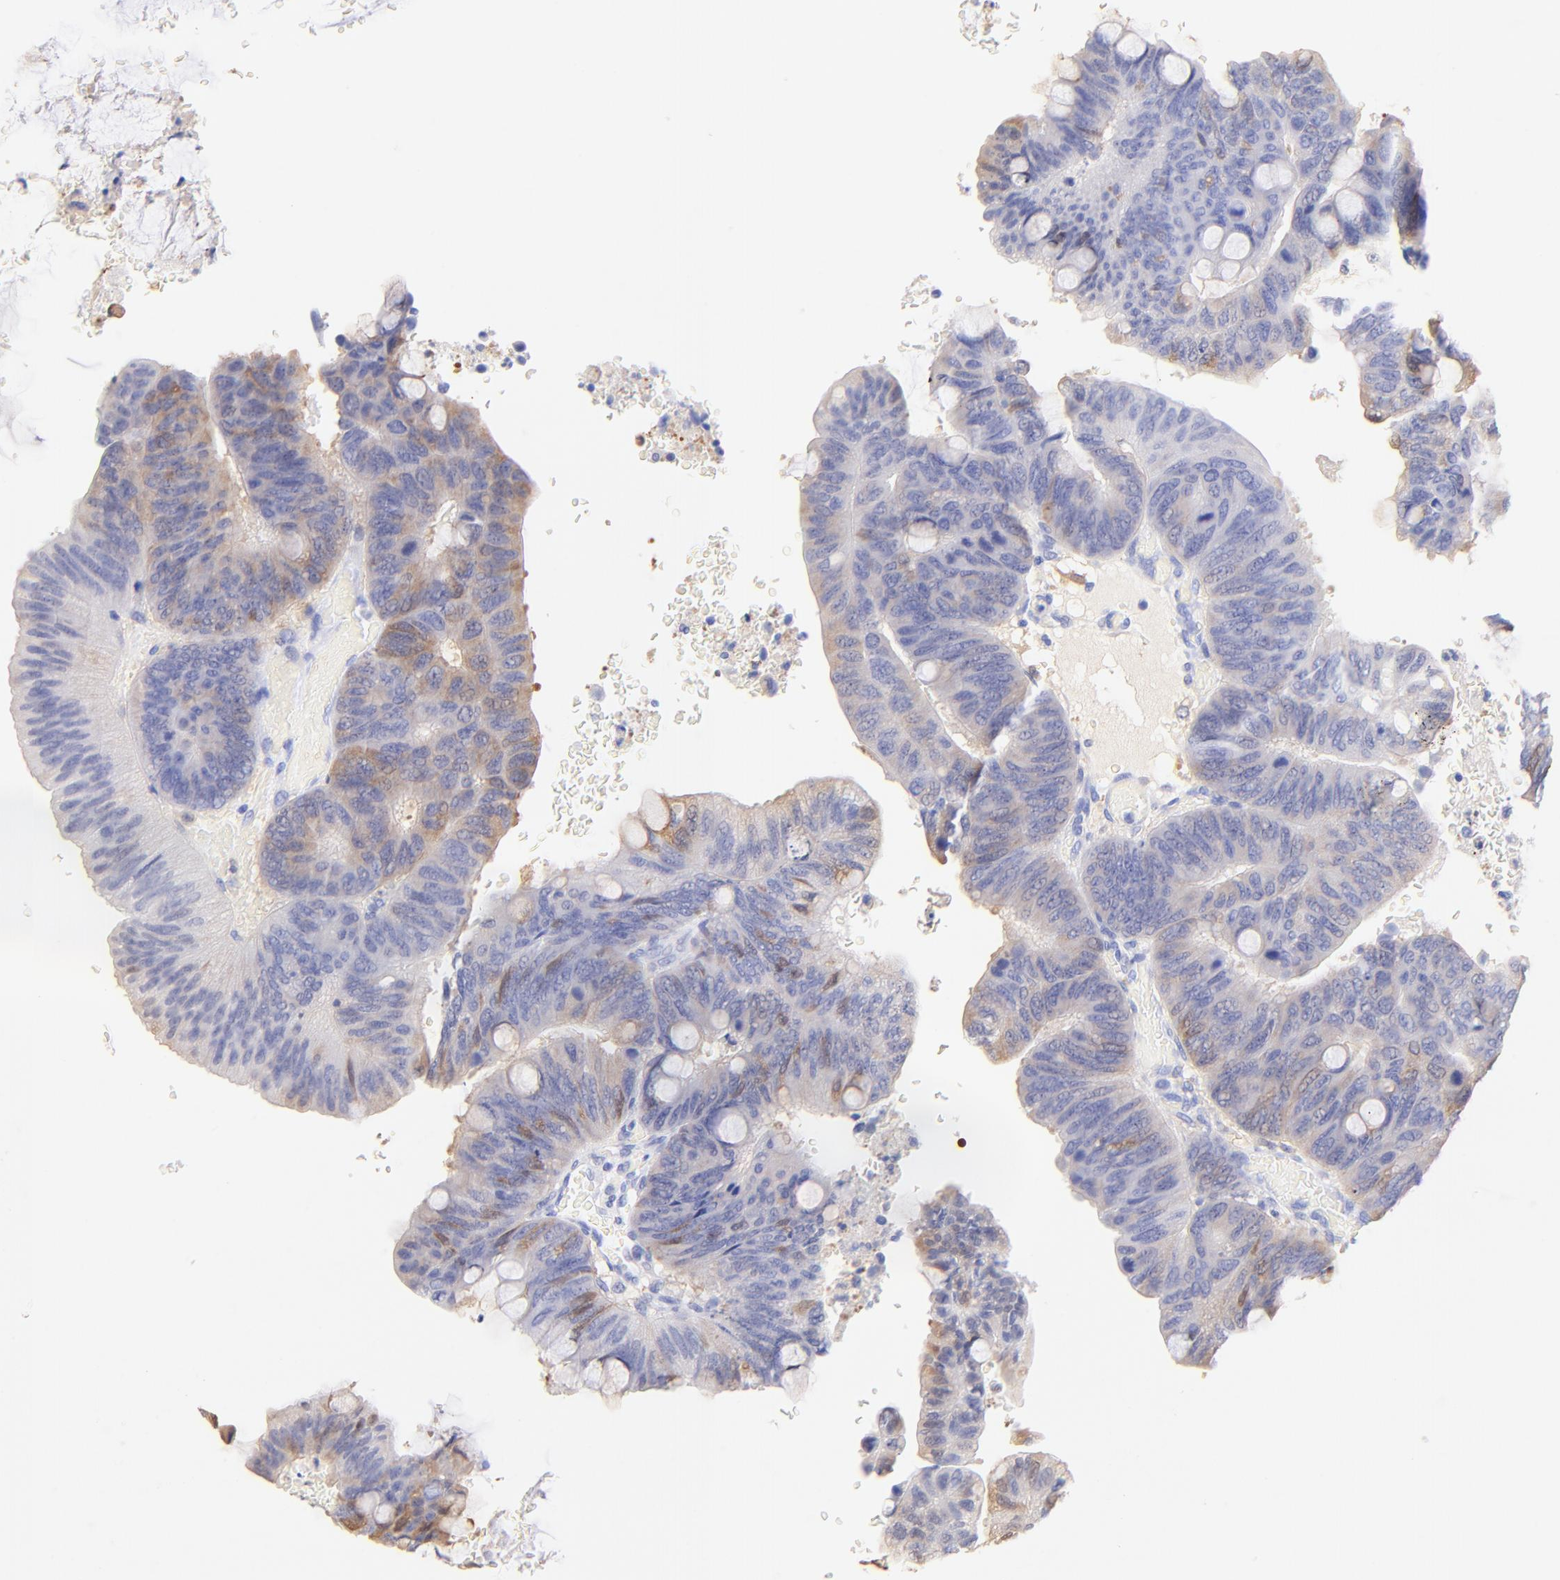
{"staining": {"intensity": "weak", "quantity": "<25%", "location": "cytoplasmic/membranous"}, "tissue": "colorectal cancer", "cell_type": "Tumor cells", "image_type": "cancer", "snomed": [{"axis": "morphology", "description": "Normal tissue, NOS"}, {"axis": "morphology", "description": "Adenocarcinoma, NOS"}, {"axis": "topography", "description": "Rectum"}], "caption": "High magnification brightfield microscopy of colorectal cancer stained with DAB (brown) and counterstained with hematoxylin (blue): tumor cells show no significant staining.", "gene": "ALDH1A1", "patient": {"sex": "male", "age": 92}}